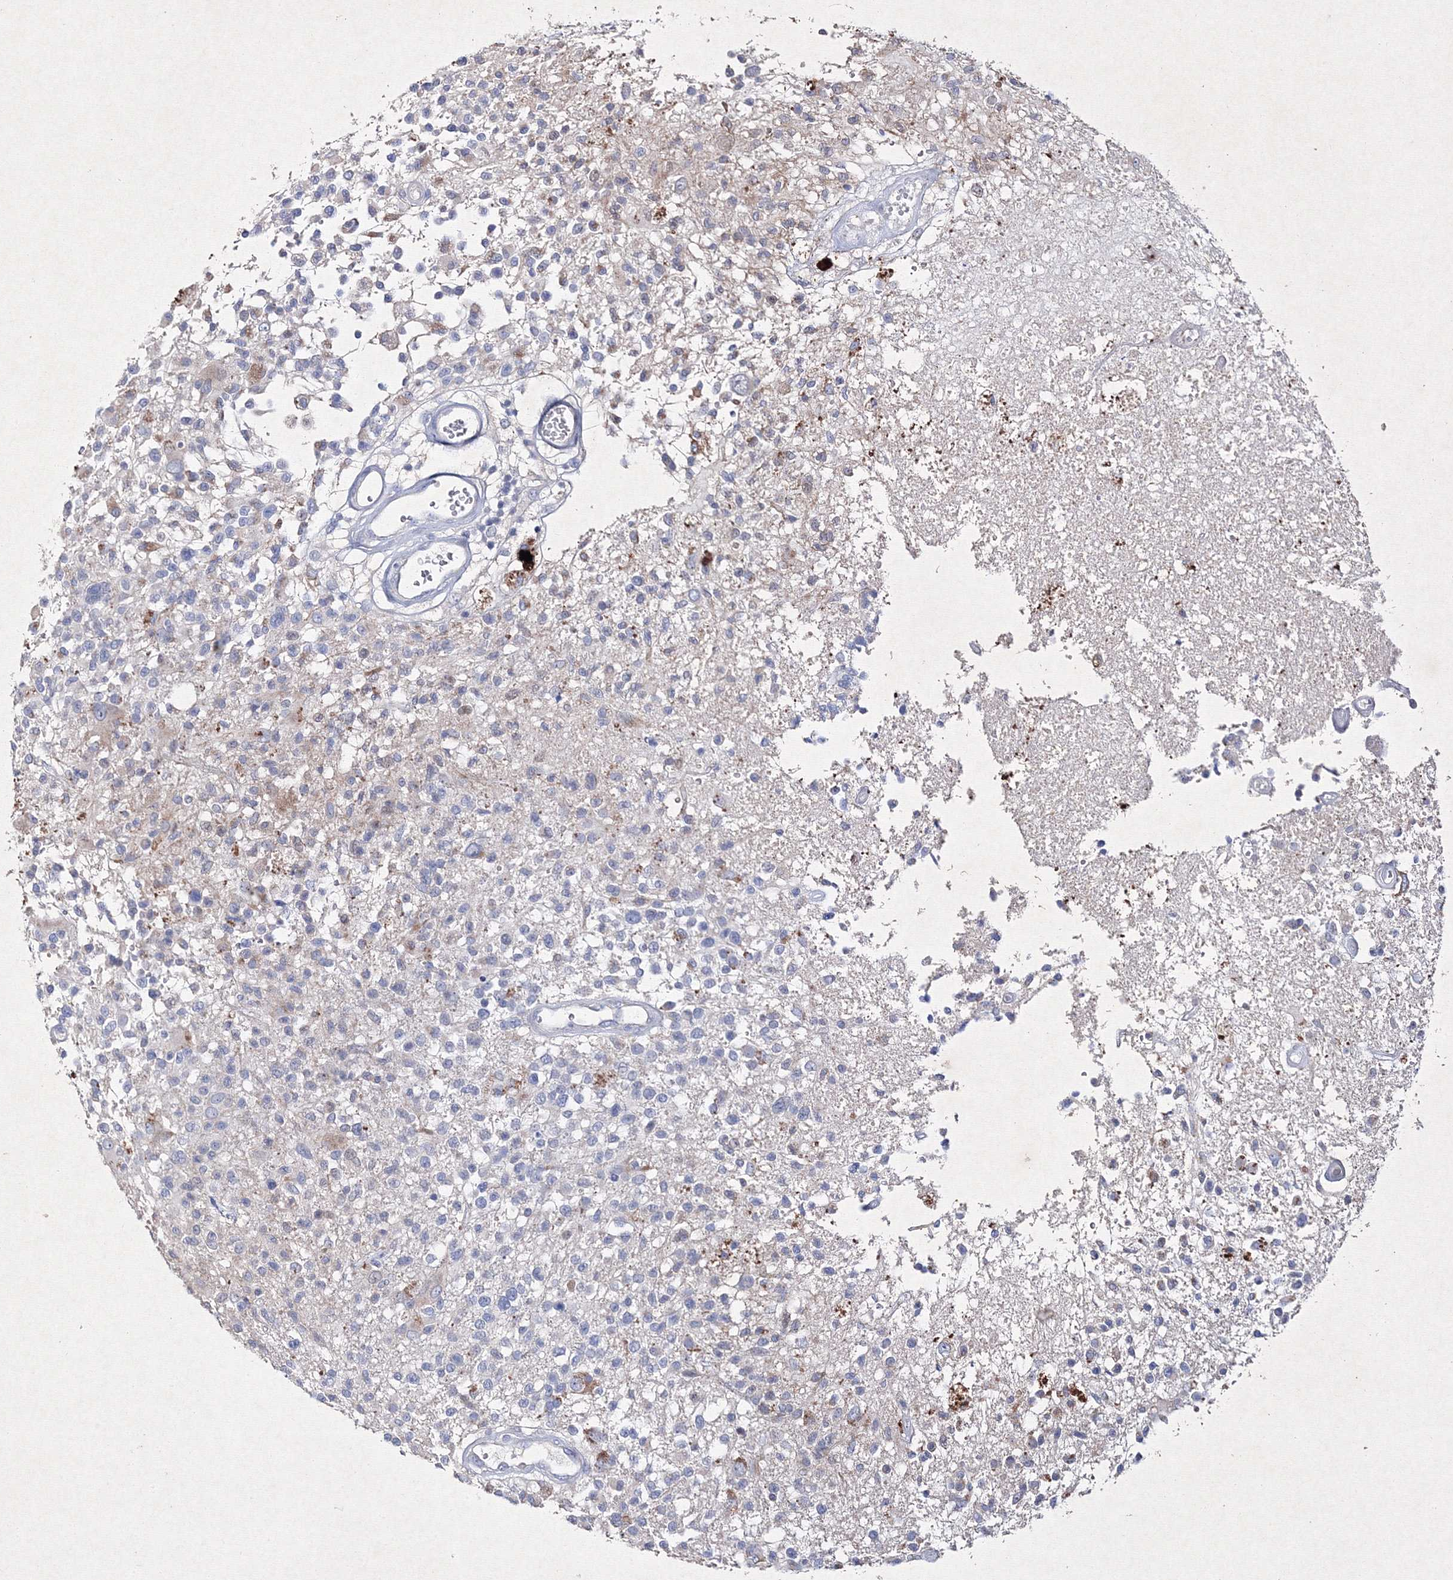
{"staining": {"intensity": "negative", "quantity": "none", "location": "none"}, "tissue": "glioma", "cell_type": "Tumor cells", "image_type": "cancer", "snomed": [{"axis": "morphology", "description": "Glioma, malignant, High grade"}, {"axis": "morphology", "description": "Glioblastoma, NOS"}, {"axis": "topography", "description": "Brain"}], "caption": "The image exhibits no staining of tumor cells in glioblastoma.", "gene": "SMIM29", "patient": {"sex": "male", "age": 60}}